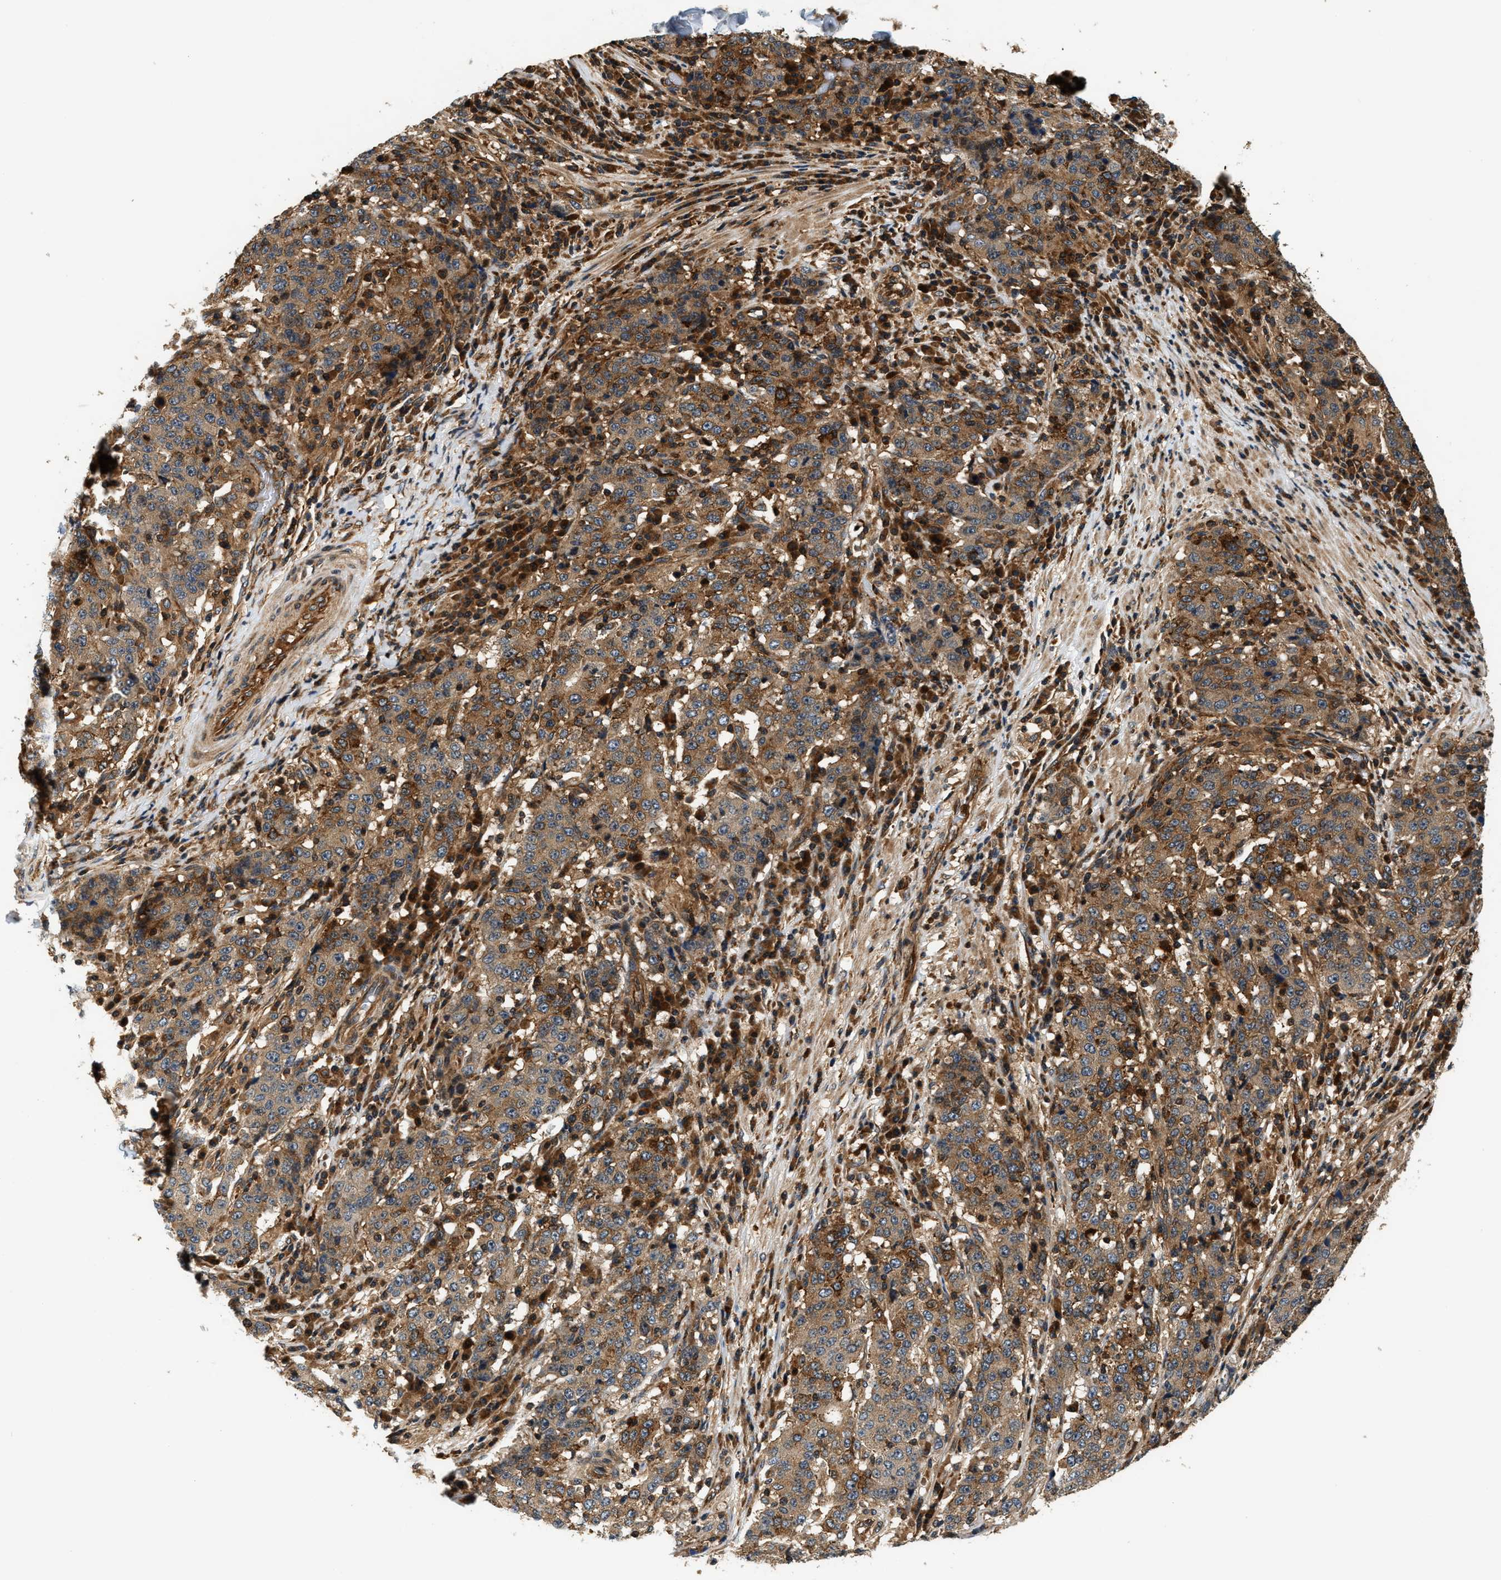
{"staining": {"intensity": "moderate", "quantity": ">75%", "location": "cytoplasmic/membranous"}, "tissue": "stomach cancer", "cell_type": "Tumor cells", "image_type": "cancer", "snomed": [{"axis": "morphology", "description": "Adenocarcinoma, NOS"}, {"axis": "topography", "description": "Stomach"}], "caption": "Protein staining of stomach adenocarcinoma tissue shows moderate cytoplasmic/membranous staining in approximately >75% of tumor cells.", "gene": "SAMD9", "patient": {"sex": "male", "age": 59}}